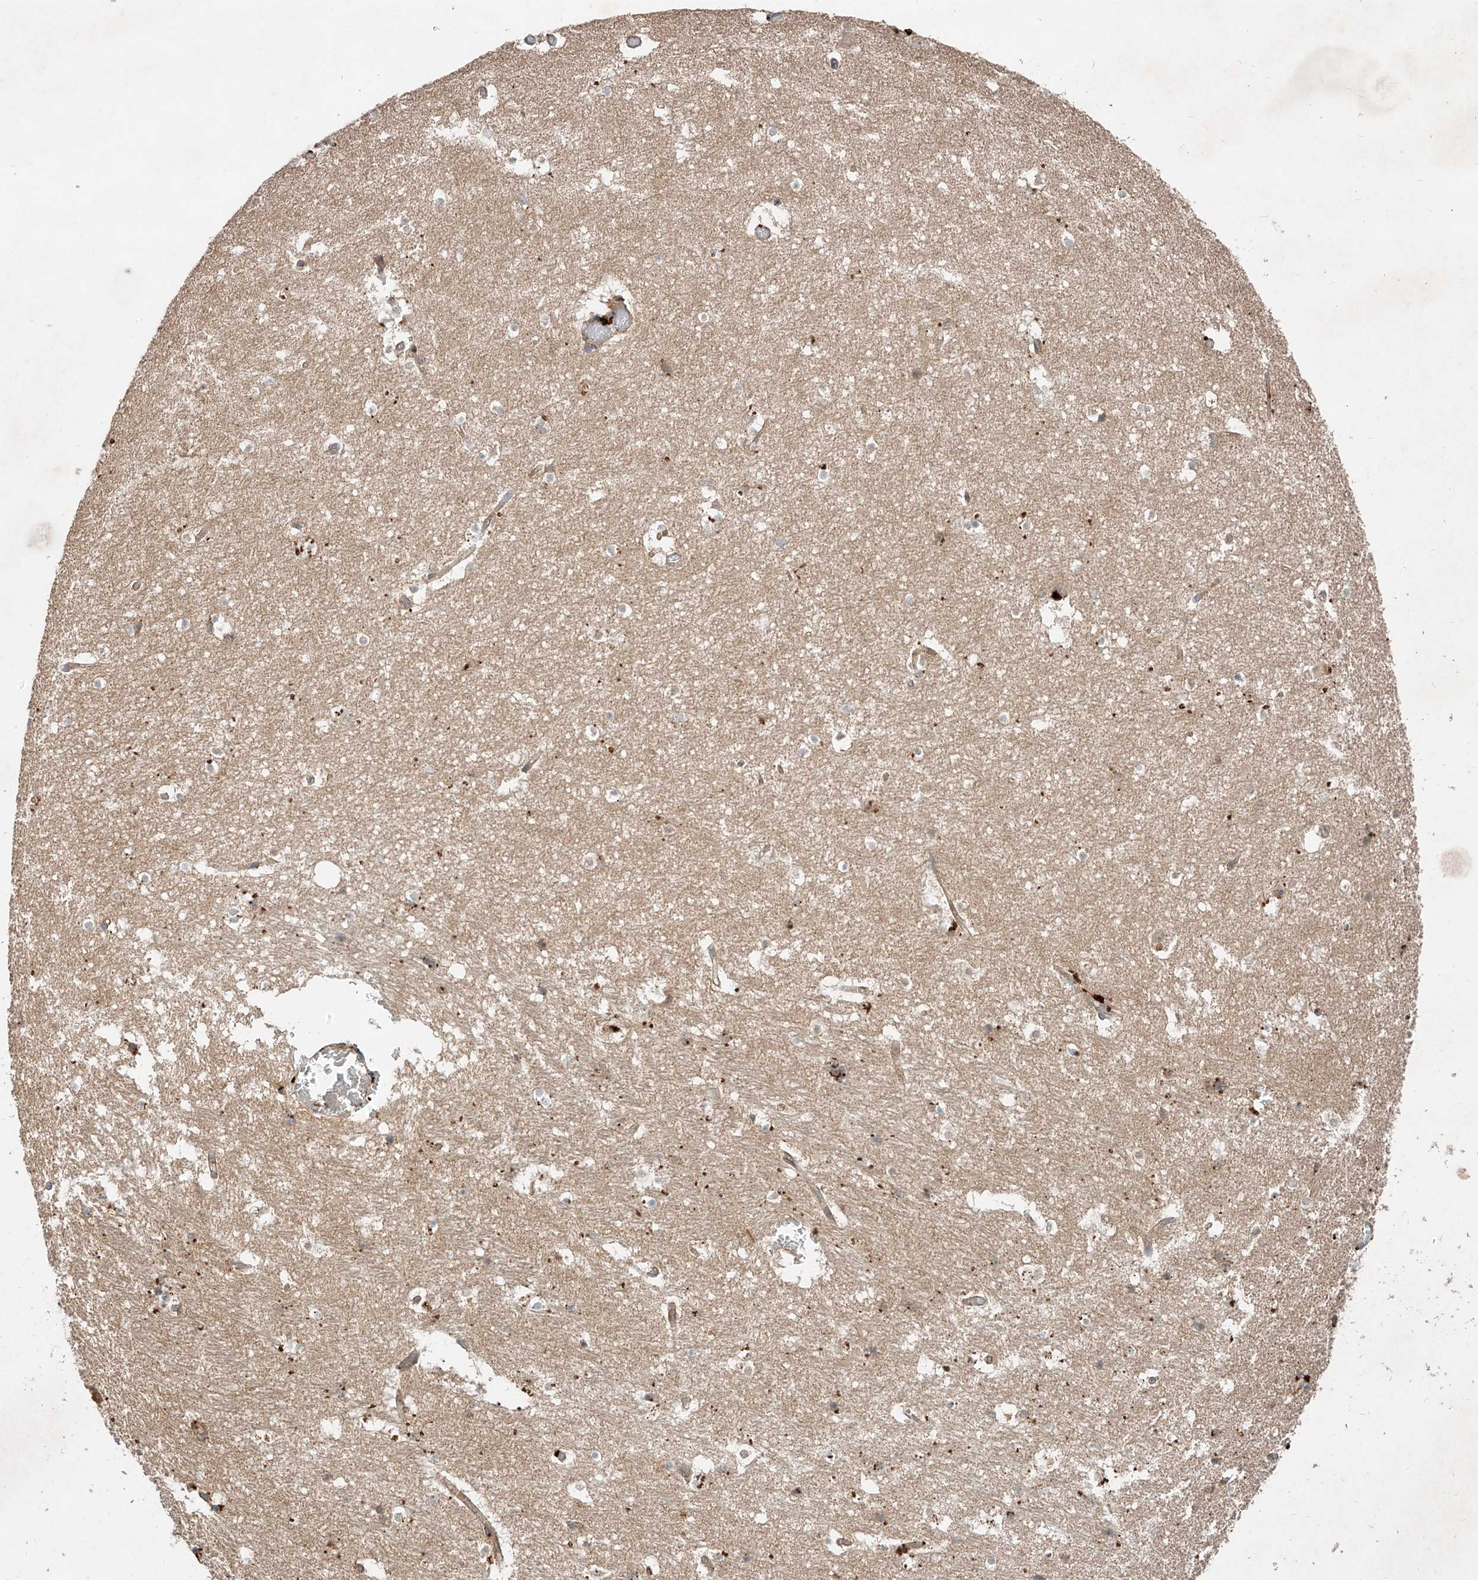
{"staining": {"intensity": "moderate", "quantity": "<25%", "location": "cytoplasmic/membranous"}, "tissue": "hippocampus", "cell_type": "Glial cells", "image_type": "normal", "snomed": [{"axis": "morphology", "description": "Normal tissue, NOS"}, {"axis": "topography", "description": "Hippocampus"}], "caption": "A photomicrograph showing moderate cytoplasmic/membranous positivity in approximately <25% of glial cells in benign hippocampus, as visualized by brown immunohistochemical staining.", "gene": "IER5", "patient": {"sex": "female", "age": 52}}